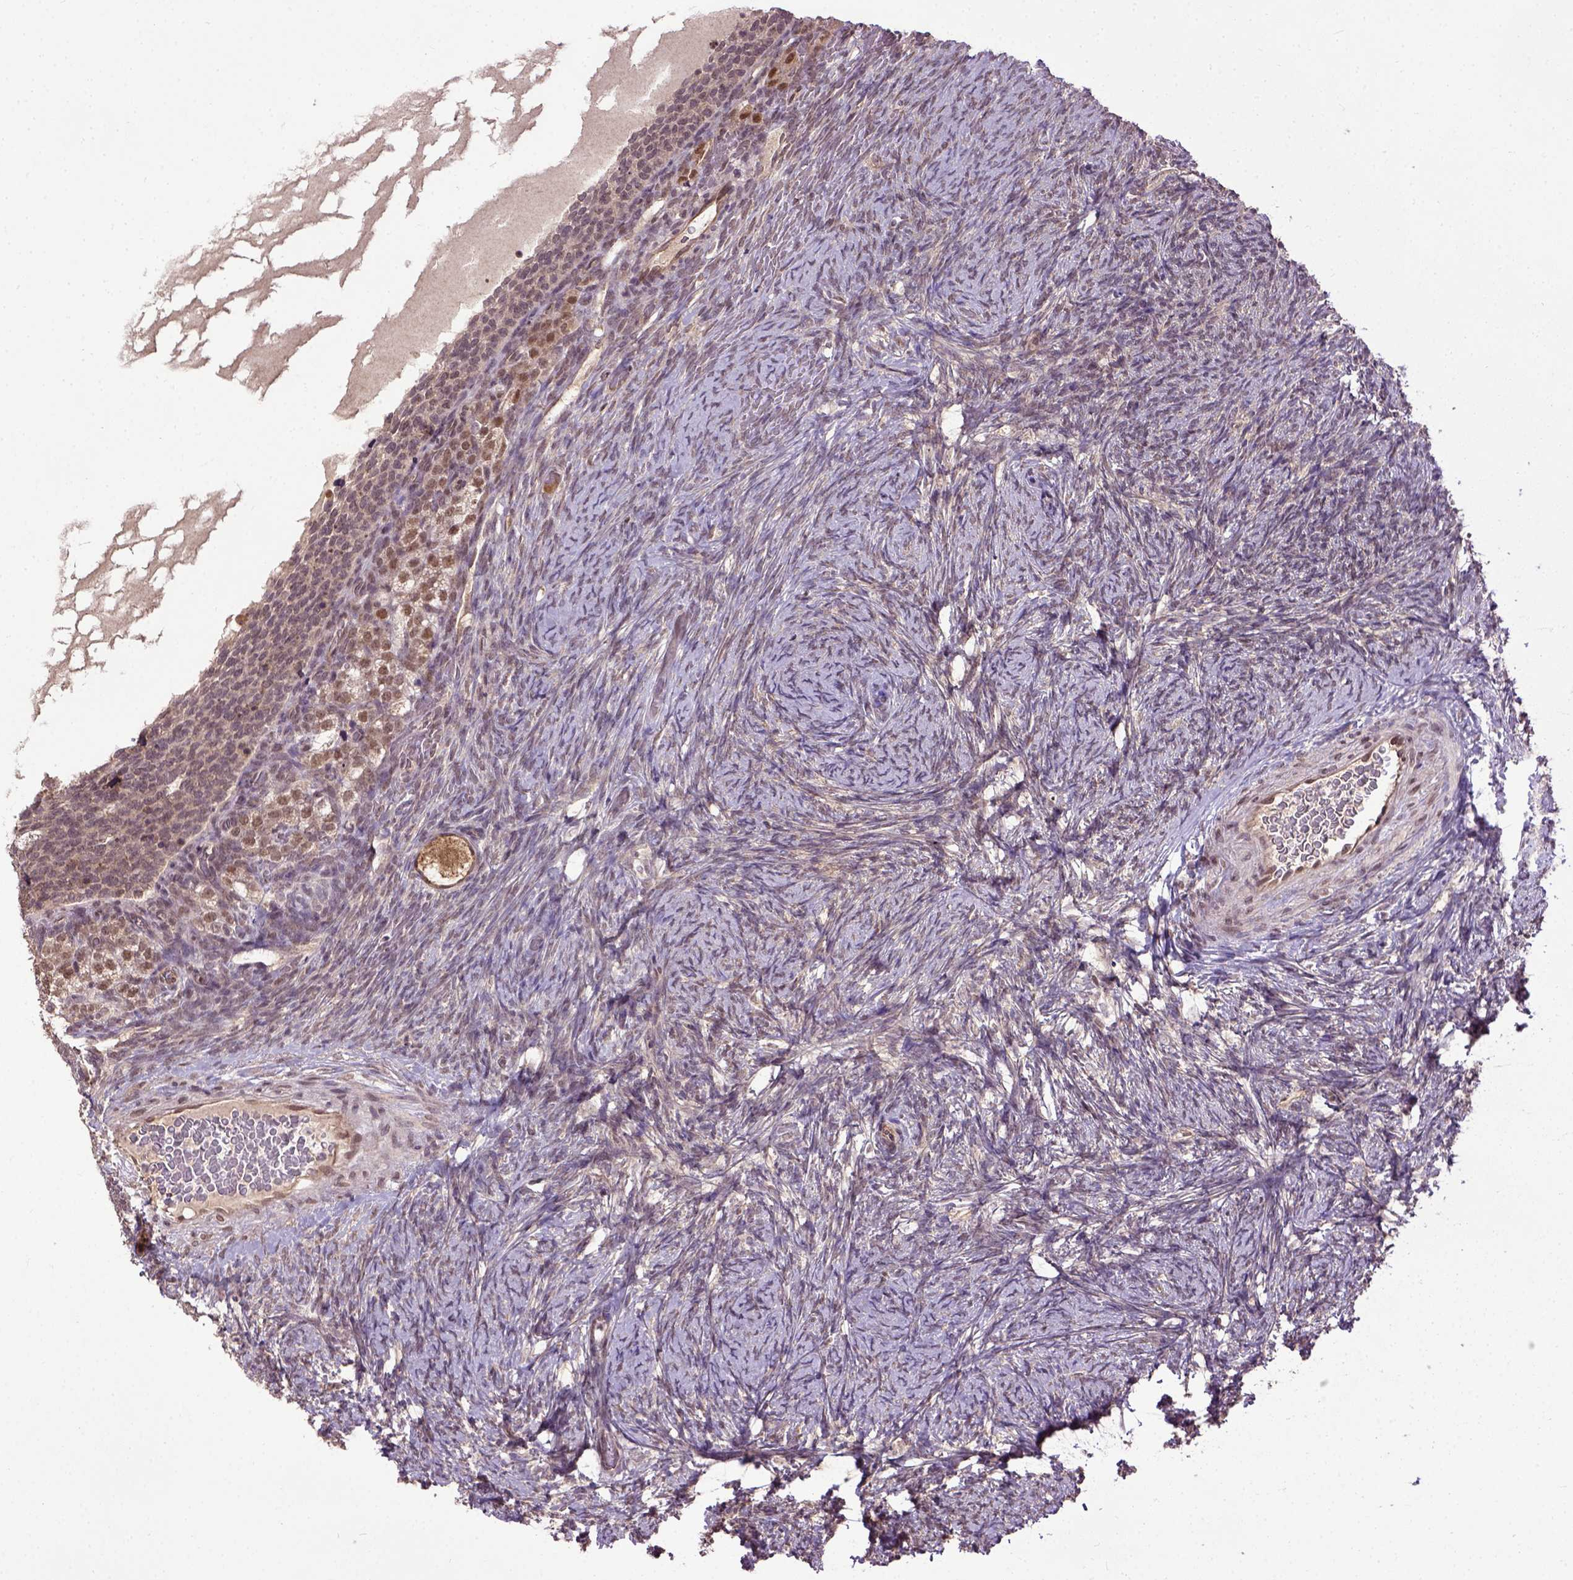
{"staining": {"intensity": "moderate", "quantity": "25%-75%", "location": "cytoplasmic/membranous,nuclear"}, "tissue": "ovary", "cell_type": "Follicle cells", "image_type": "normal", "snomed": [{"axis": "morphology", "description": "Normal tissue, NOS"}, {"axis": "topography", "description": "Ovary"}], "caption": "Protein expression analysis of normal ovary reveals moderate cytoplasmic/membranous,nuclear staining in about 25%-75% of follicle cells. (DAB (3,3'-diaminobenzidine) IHC, brown staining for protein, blue staining for nuclei).", "gene": "UBA3", "patient": {"sex": "female", "age": 34}}